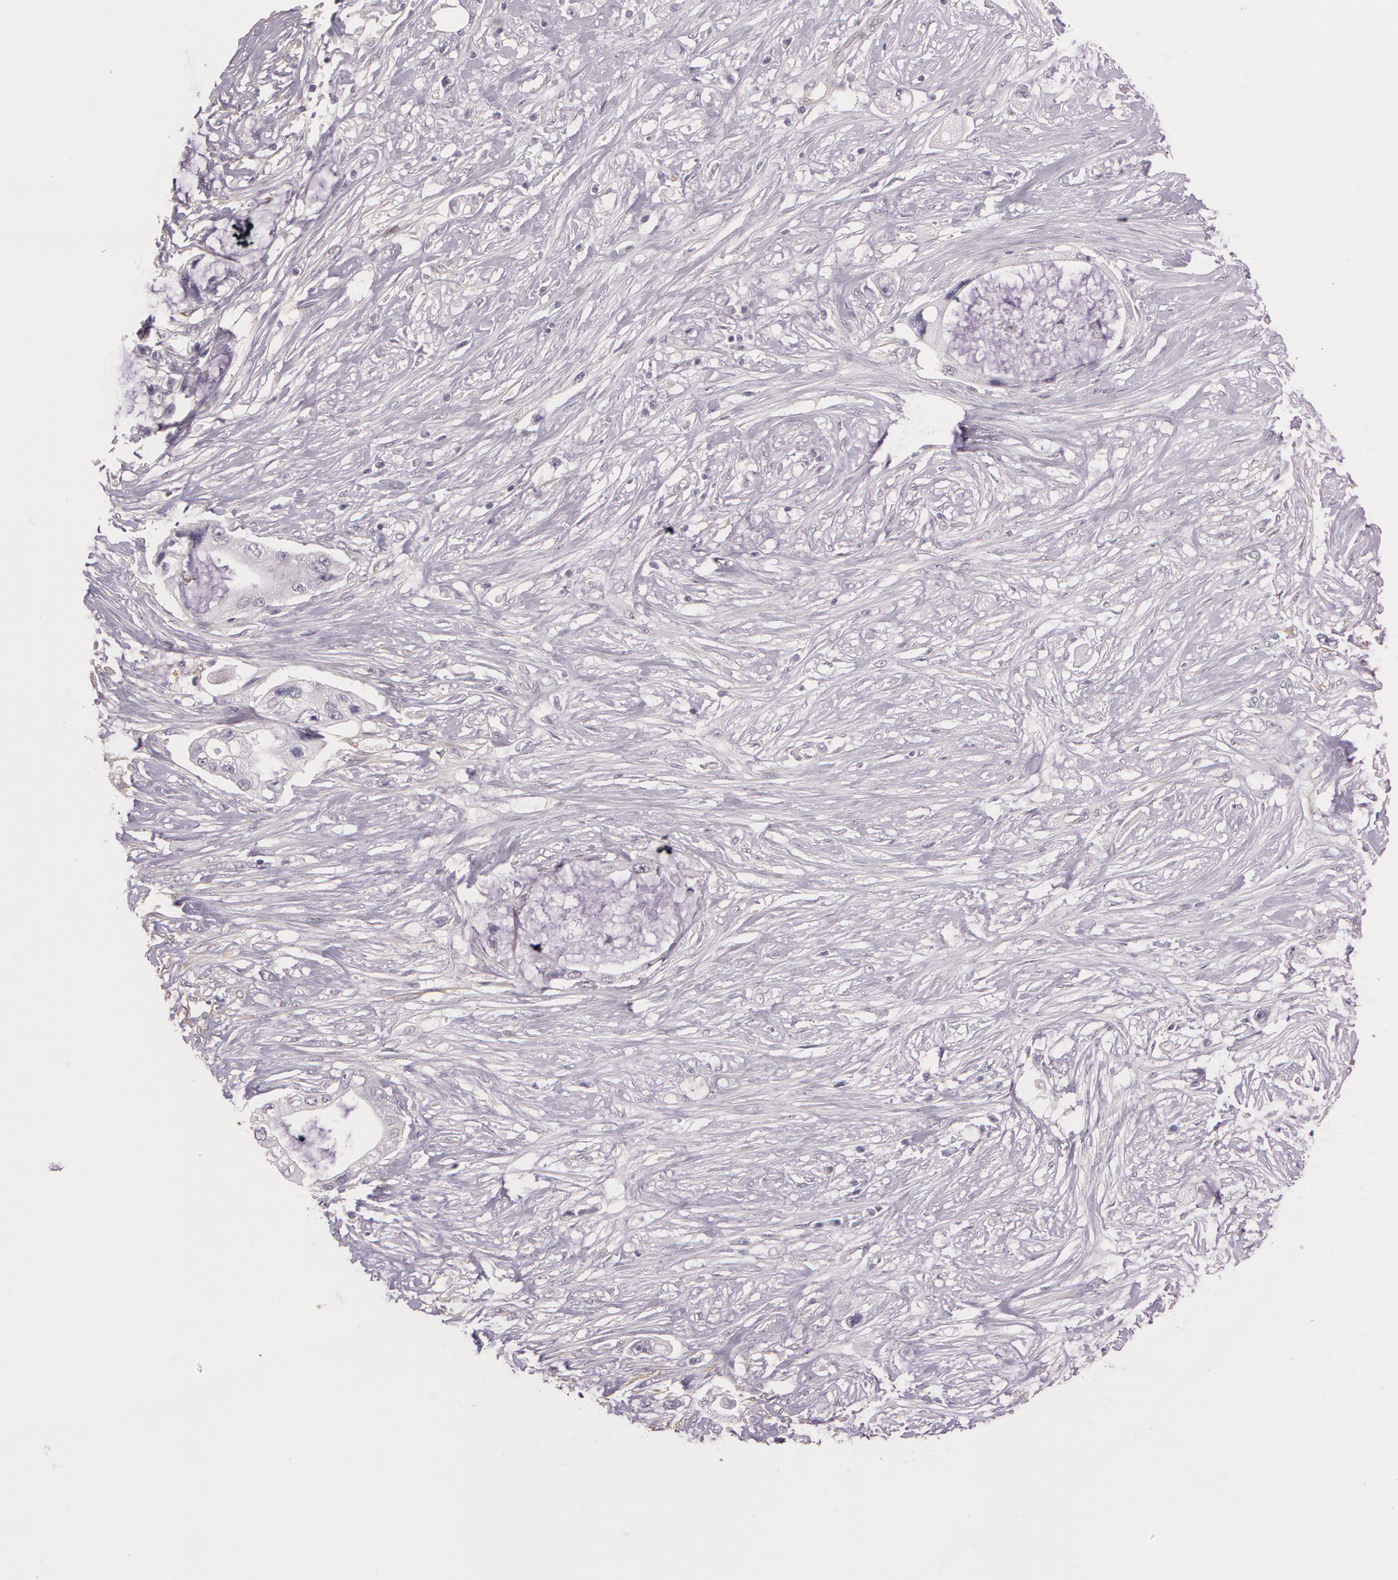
{"staining": {"intensity": "negative", "quantity": "none", "location": "none"}, "tissue": "pancreatic cancer", "cell_type": "Tumor cells", "image_type": "cancer", "snomed": [{"axis": "morphology", "description": "Adenocarcinoma, NOS"}, {"axis": "topography", "description": "Pancreas"}, {"axis": "topography", "description": "Stomach, upper"}], "caption": "This is a micrograph of immunohistochemistry staining of pancreatic cancer (adenocarcinoma), which shows no expression in tumor cells.", "gene": "G2E3", "patient": {"sex": "male", "age": 77}}